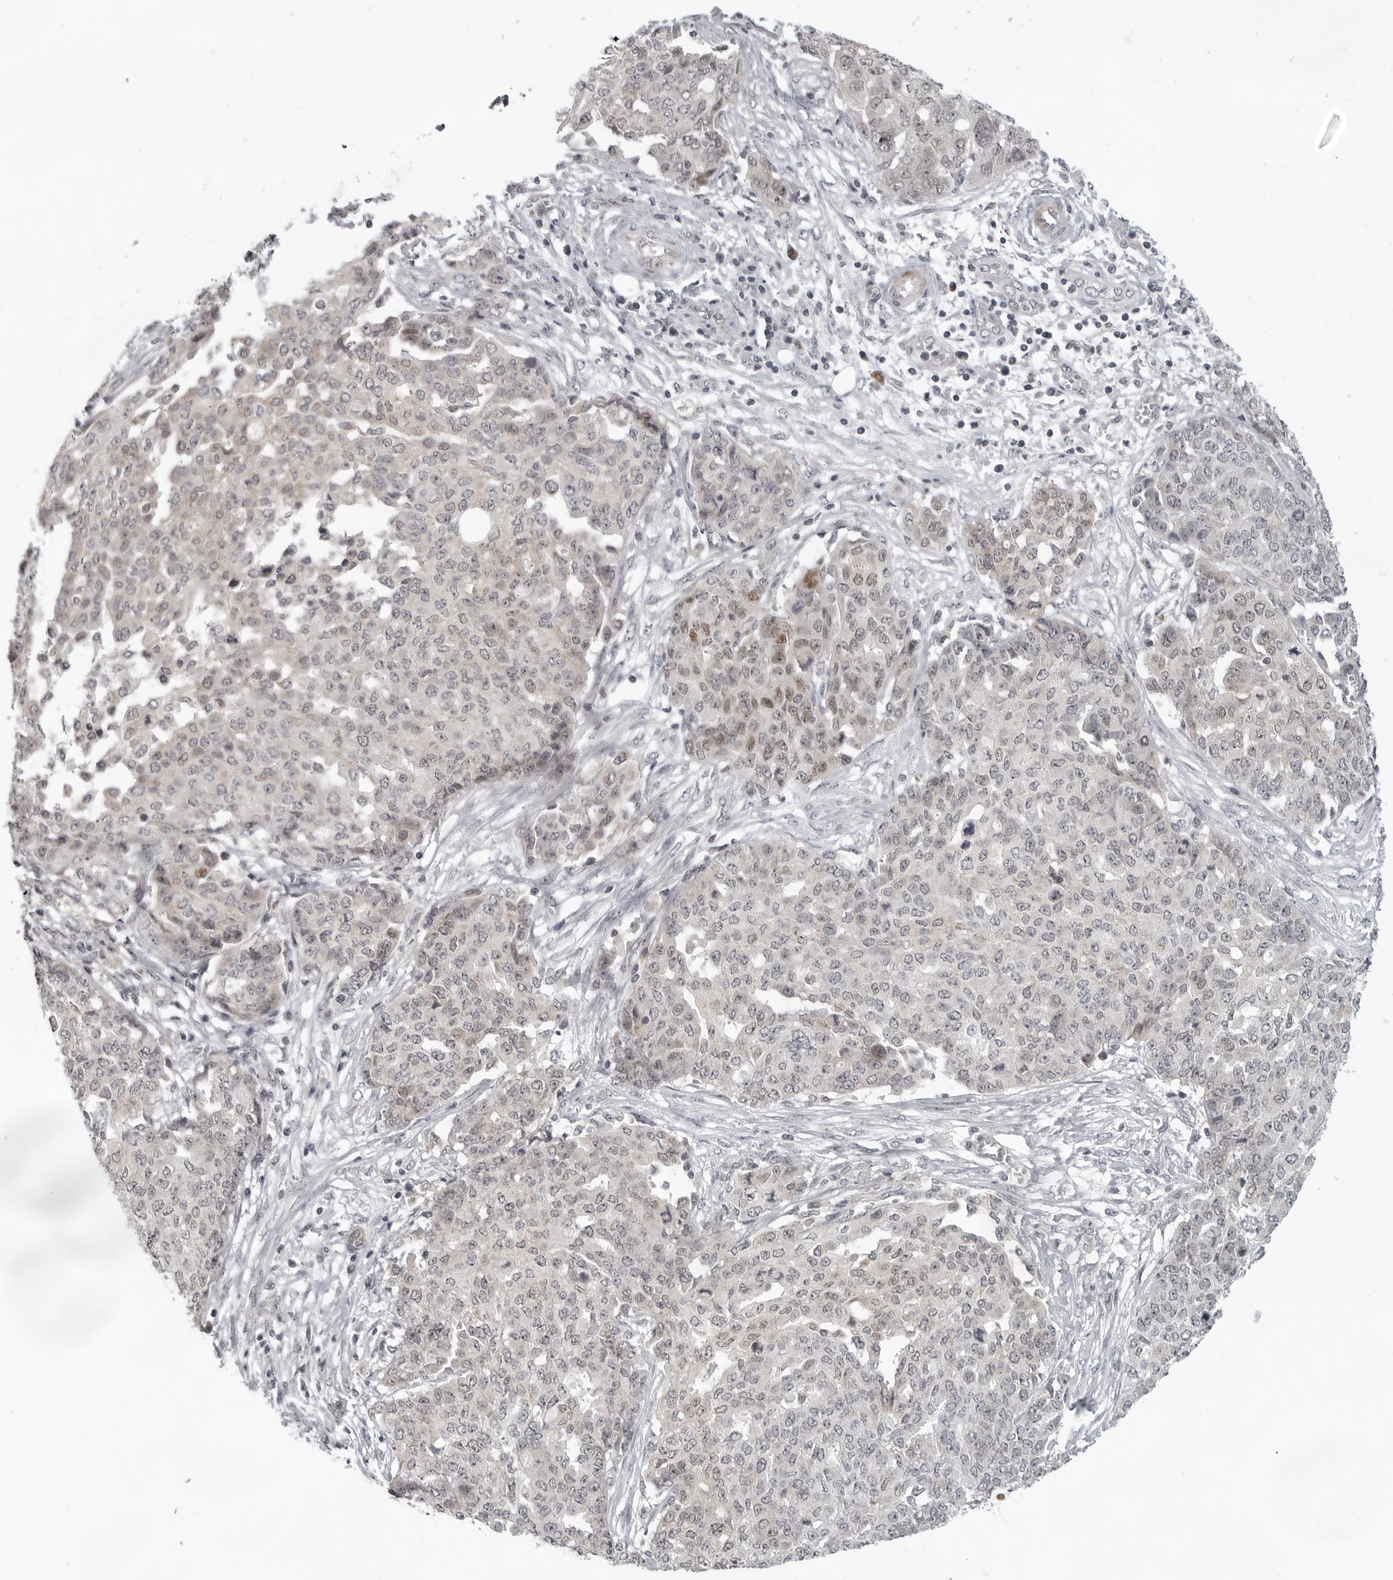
{"staining": {"intensity": "moderate", "quantity": "<25%", "location": "nuclear"}, "tissue": "ovarian cancer", "cell_type": "Tumor cells", "image_type": "cancer", "snomed": [{"axis": "morphology", "description": "Cystadenocarcinoma, serous, NOS"}, {"axis": "topography", "description": "Soft tissue"}, {"axis": "topography", "description": "Ovary"}], "caption": "Immunohistochemical staining of ovarian serous cystadenocarcinoma shows low levels of moderate nuclear staining in about <25% of tumor cells.", "gene": "TUT4", "patient": {"sex": "female", "age": 57}}